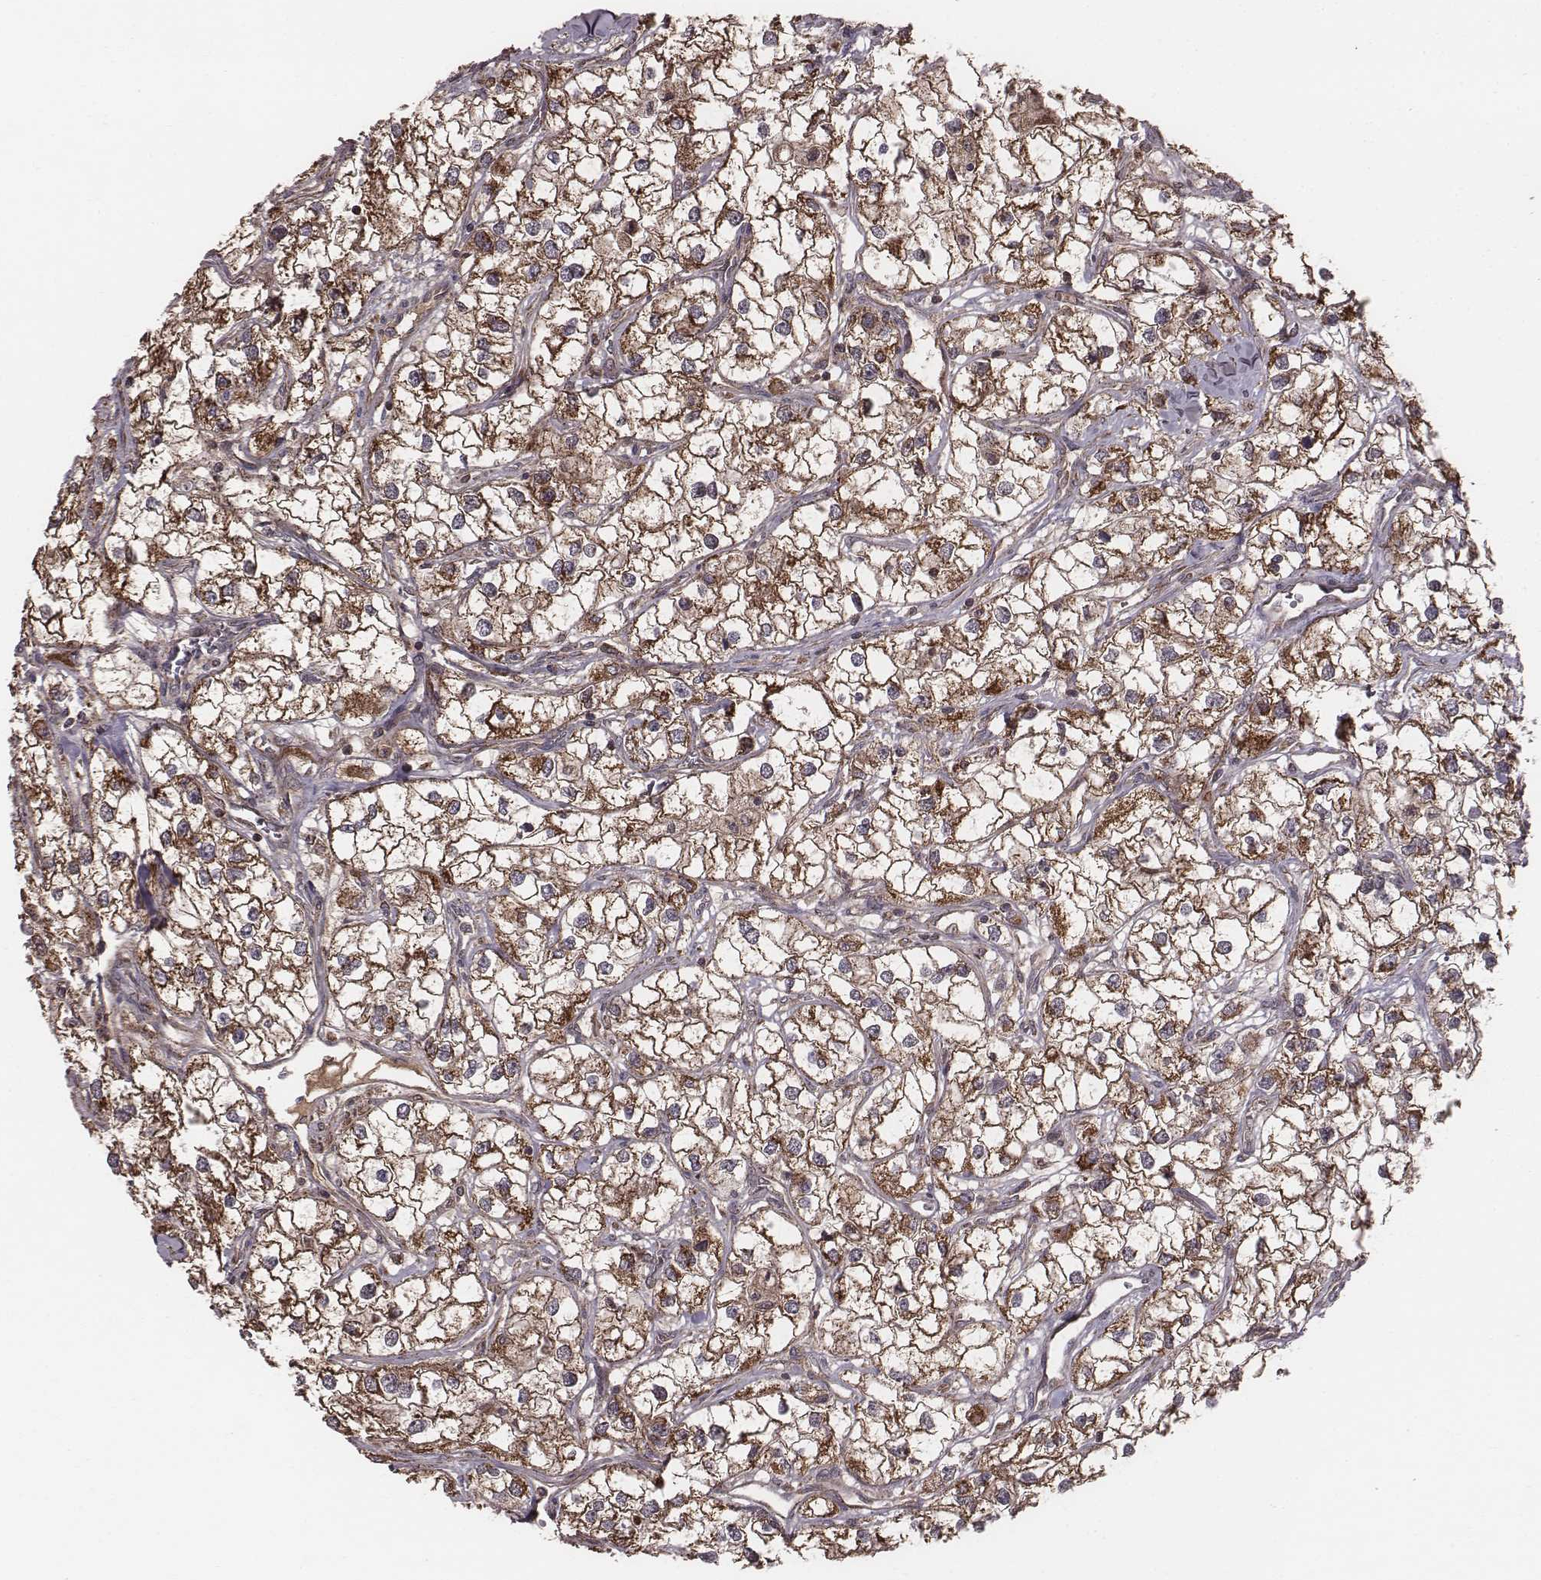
{"staining": {"intensity": "strong", "quantity": ">75%", "location": "cytoplasmic/membranous"}, "tissue": "renal cancer", "cell_type": "Tumor cells", "image_type": "cancer", "snomed": [{"axis": "morphology", "description": "Adenocarcinoma, NOS"}, {"axis": "topography", "description": "Kidney"}], "caption": "A high-resolution micrograph shows immunohistochemistry (IHC) staining of renal cancer (adenocarcinoma), which displays strong cytoplasmic/membranous staining in approximately >75% of tumor cells.", "gene": "PDCD2L", "patient": {"sex": "male", "age": 59}}